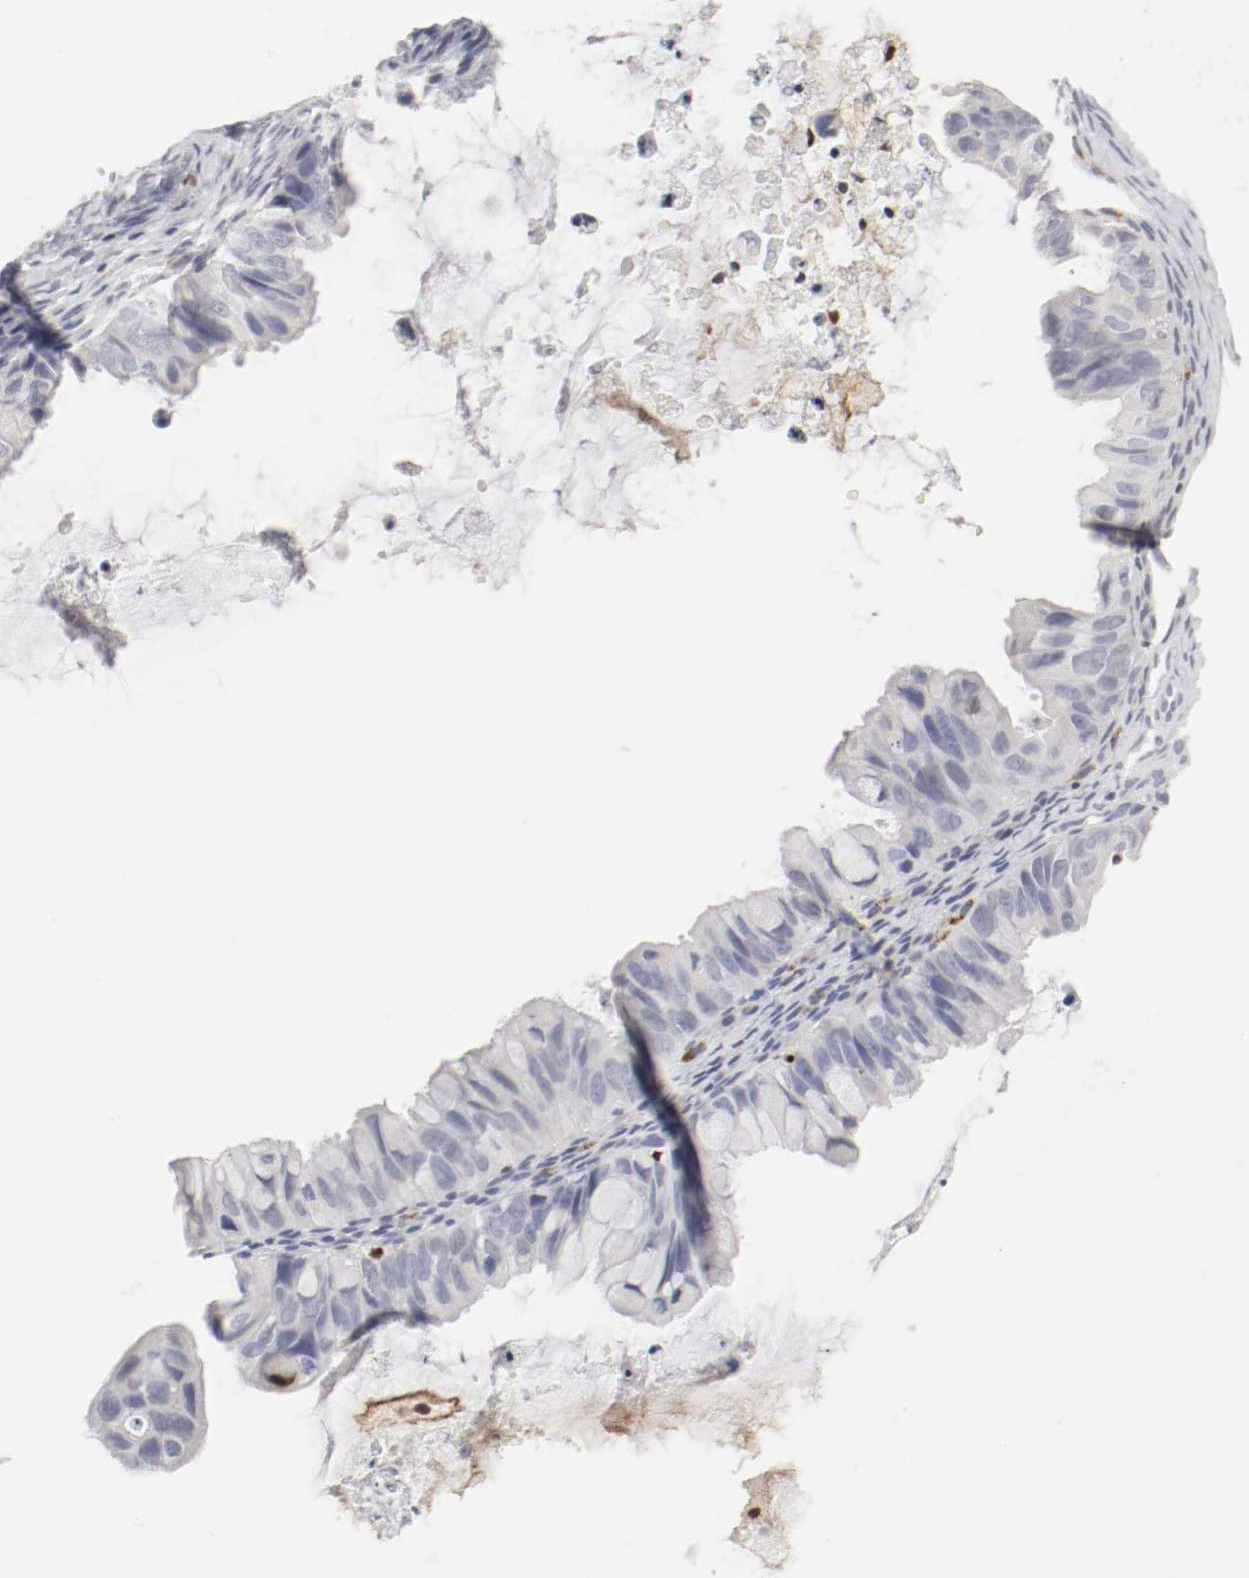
{"staining": {"intensity": "negative", "quantity": "none", "location": "none"}, "tissue": "ovarian cancer", "cell_type": "Tumor cells", "image_type": "cancer", "snomed": [{"axis": "morphology", "description": "Cystadenocarcinoma, mucinous, NOS"}, {"axis": "topography", "description": "Ovary"}], "caption": "Tumor cells are negative for protein expression in human mucinous cystadenocarcinoma (ovarian).", "gene": "ITGAX", "patient": {"sex": "female", "age": 36}}